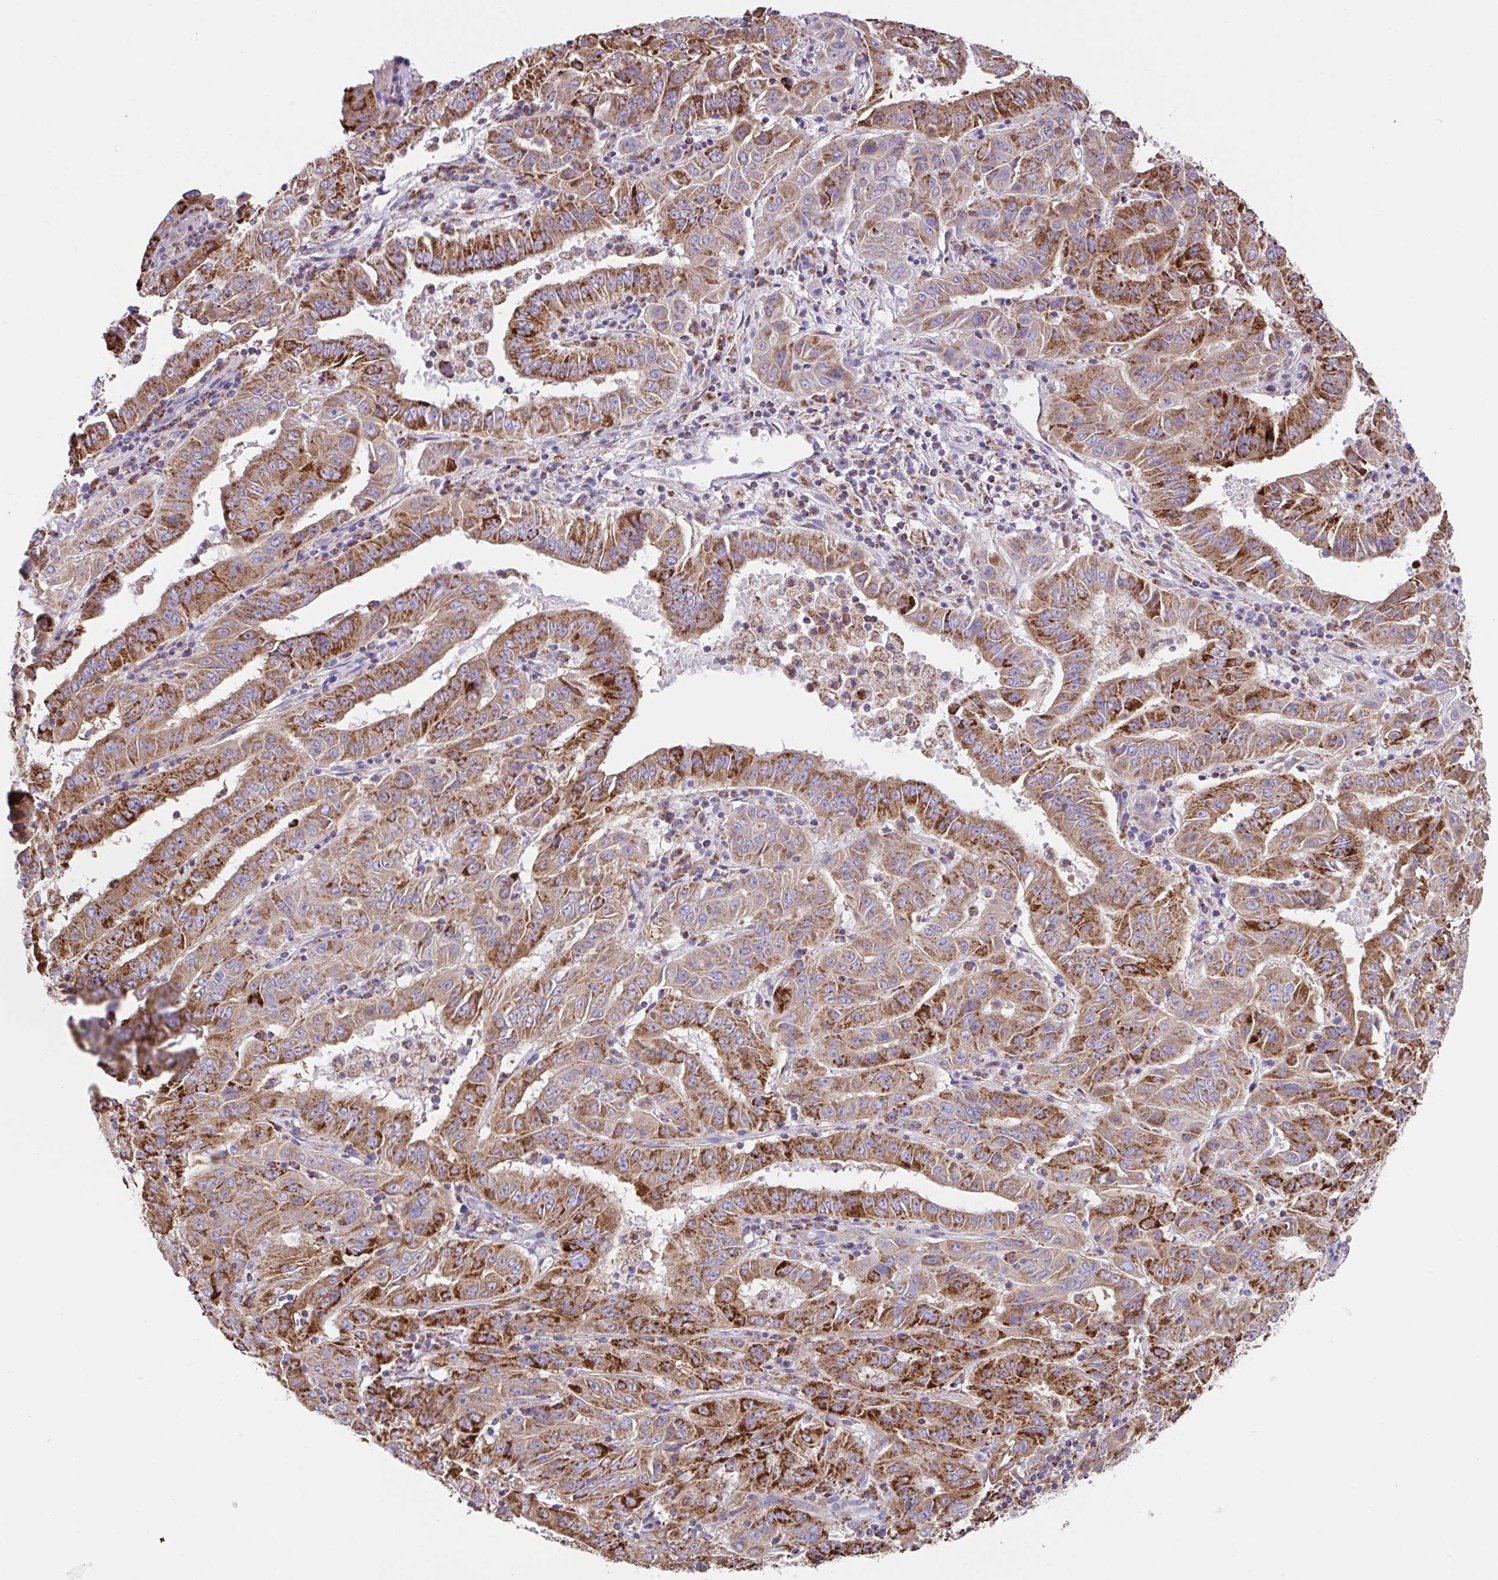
{"staining": {"intensity": "strong", "quantity": ">75%", "location": "cytoplasmic/membranous"}, "tissue": "pancreatic cancer", "cell_type": "Tumor cells", "image_type": "cancer", "snomed": [{"axis": "morphology", "description": "Adenocarcinoma, NOS"}, {"axis": "topography", "description": "Pancreas"}], "caption": "High-magnification brightfield microscopy of pancreatic cancer (adenocarcinoma) stained with DAB (brown) and counterstained with hematoxylin (blue). tumor cells exhibit strong cytoplasmic/membranous positivity is seen in approximately>75% of cells.", "gene": "PCMTD2", "patient": {"sex": "male", "age": 63}}